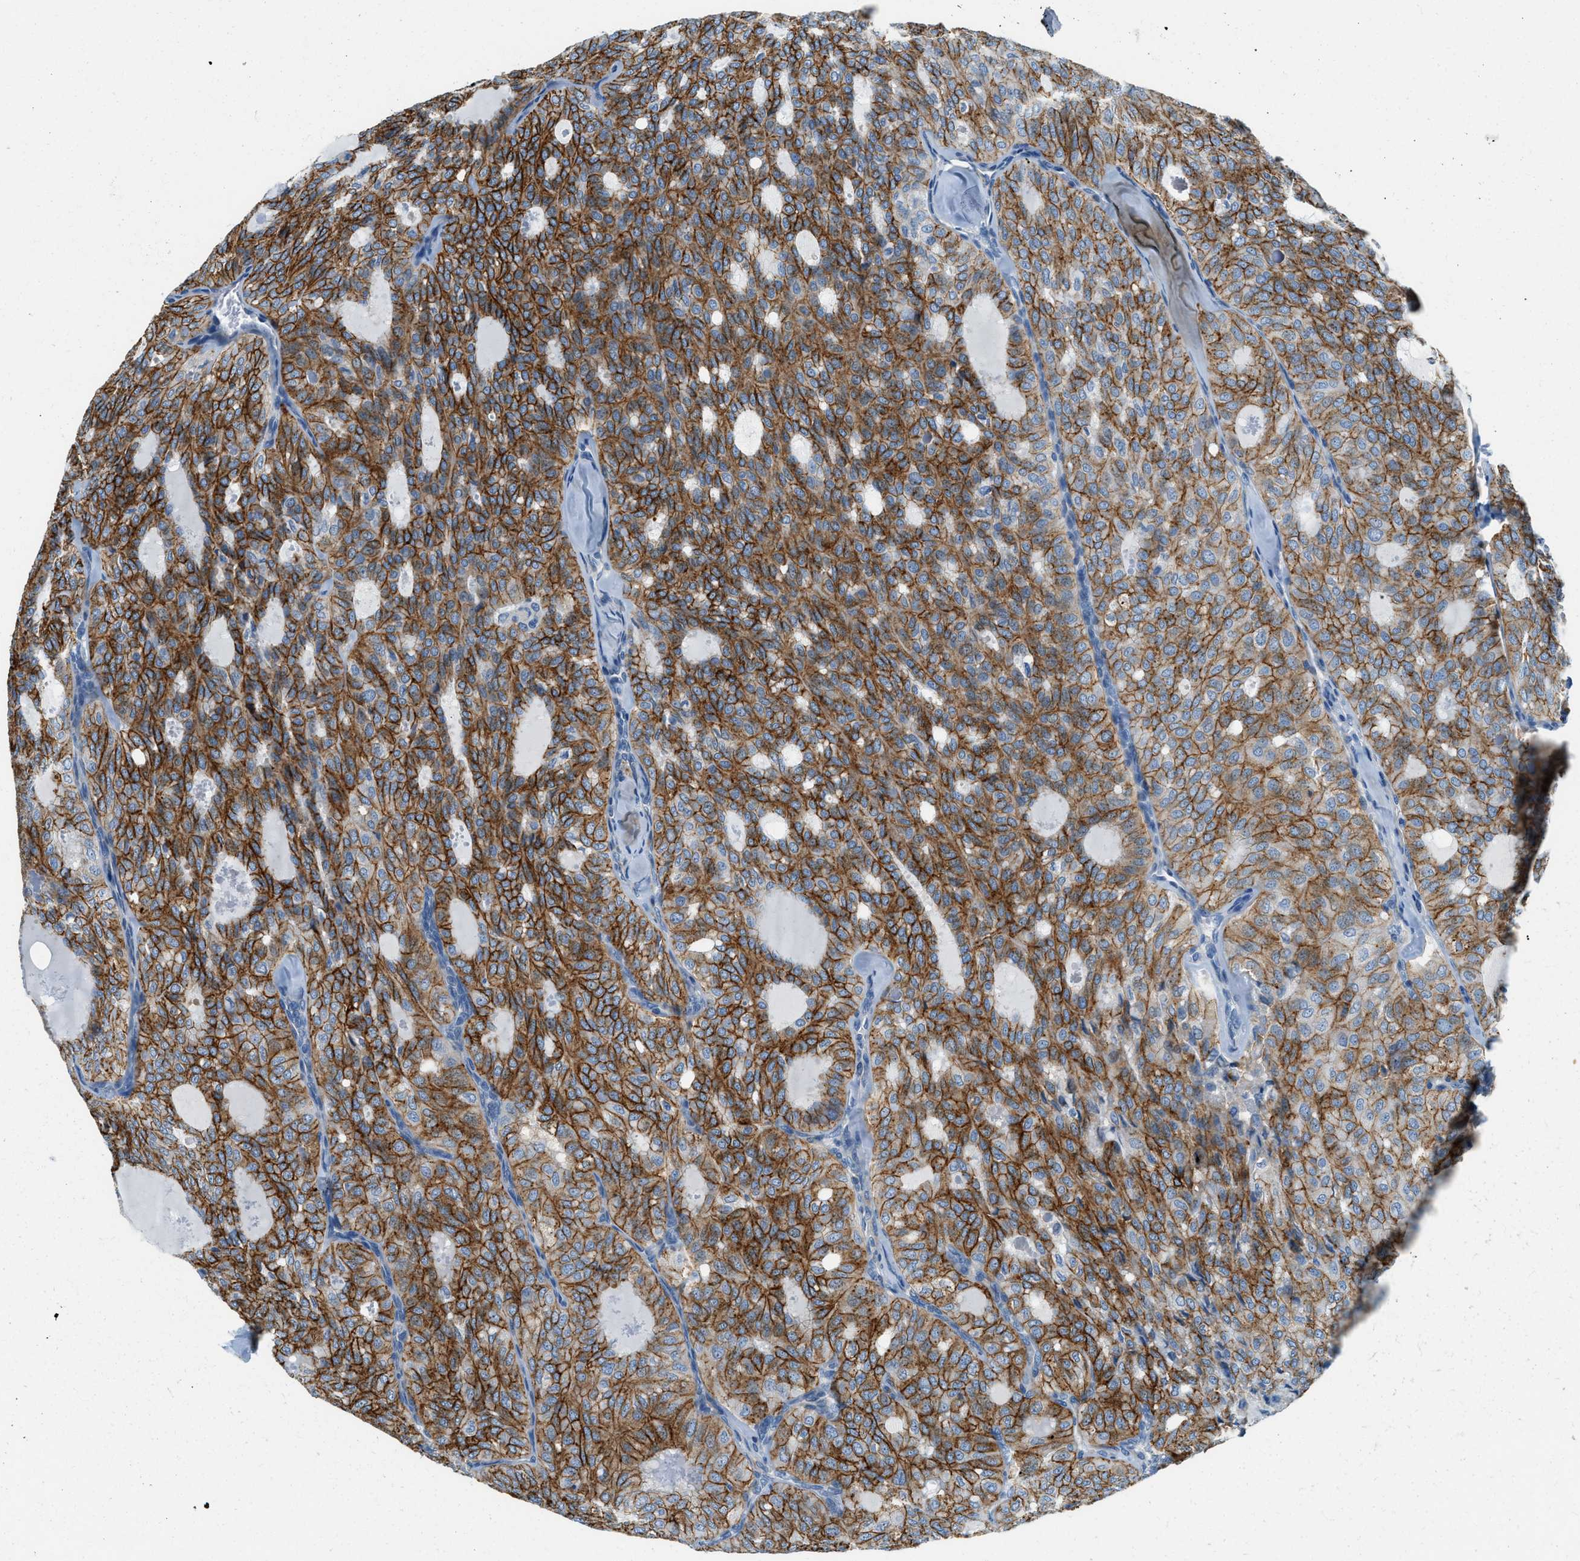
{"staining": {"intensity": "strong", "quantity": ">75%", "location": "cytoplasmic/membranous"}, "tissue": "thyroid cancer", "cell_type": "Tumor cells", "image_type": "cancer", "snomed": [{"axis": "morphology", "description": "Follicular adenoma carcinoma, NOS"}, {"axis": "topography", "description": "Thyroid gland"}], "caption": "Immunohistochemical staining of thyroid cancer reveals strong cytoplasmic/membranous protein staining in approximately >75% of tumor cells.", "gene": "ZNF367", "patient": {"sex": "male", "age": 75}}